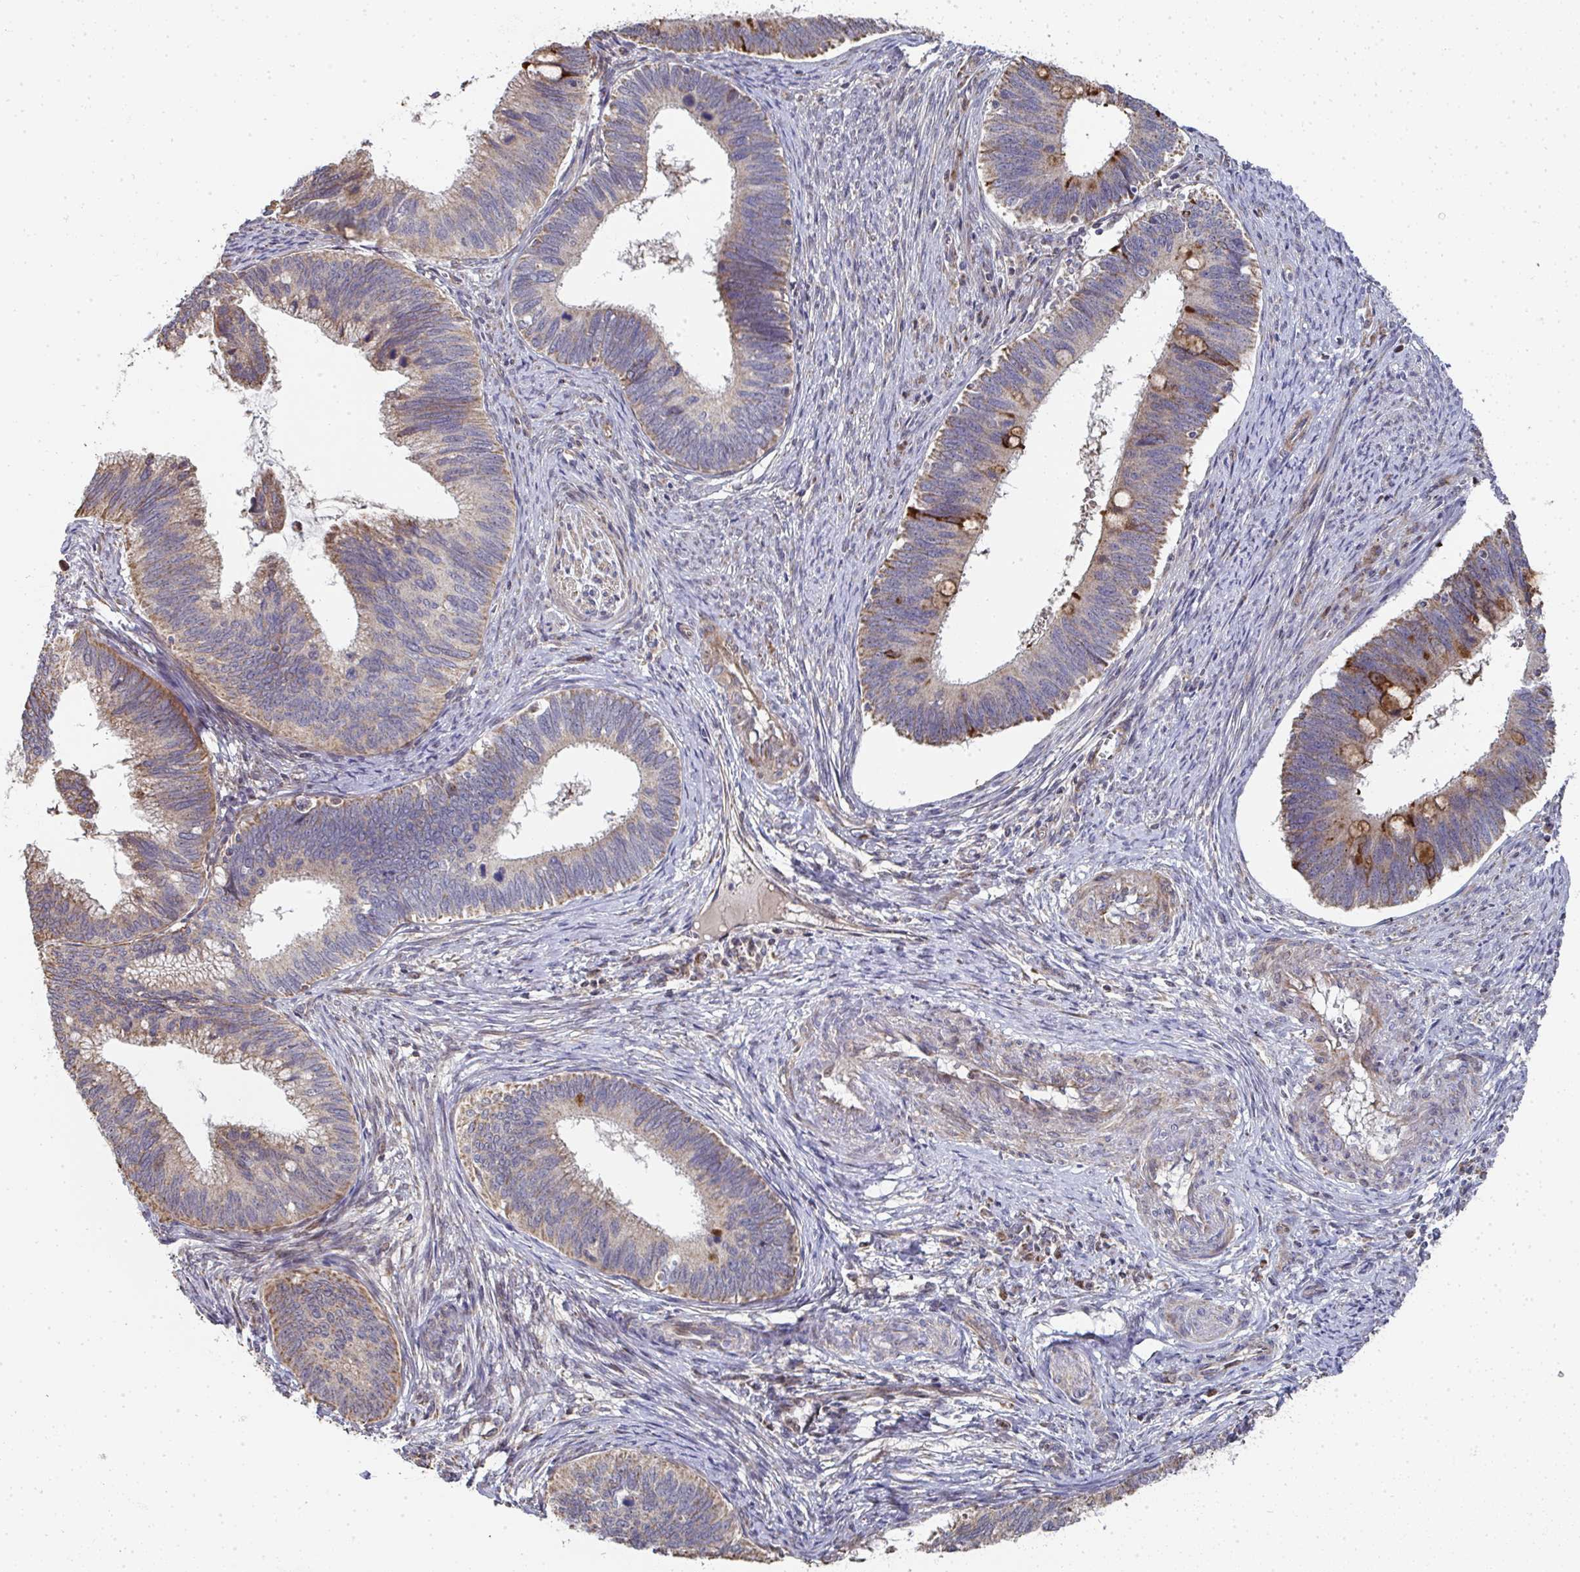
{"staining": {"intensity": "moderate", "quantity": "25%-75%", "location": "cytoplasmic/membranous"}, "tissue": "cervical cancer", "cell_type": "Tumor cells", "image_type": "cancer", "snomed": [{"axis": "morphology", "description": "Adenocarcinoma, NOS"}, {"axis": "topography", "description": "Cervix"}], "caption": "The image reveals immunohistochemical staining of cervical cancer. There is moderate cytoplasmic/membranous staining is seen in about 25%-75% of tumor cells. The staining was performed using DAB to visualize the protein expression in brown, while the nuclei were stained in blue with hematoxylin (Magnification: 20x).", "gene": "AGTPBP1", "patient": {"sex": "female", "age": 42}}